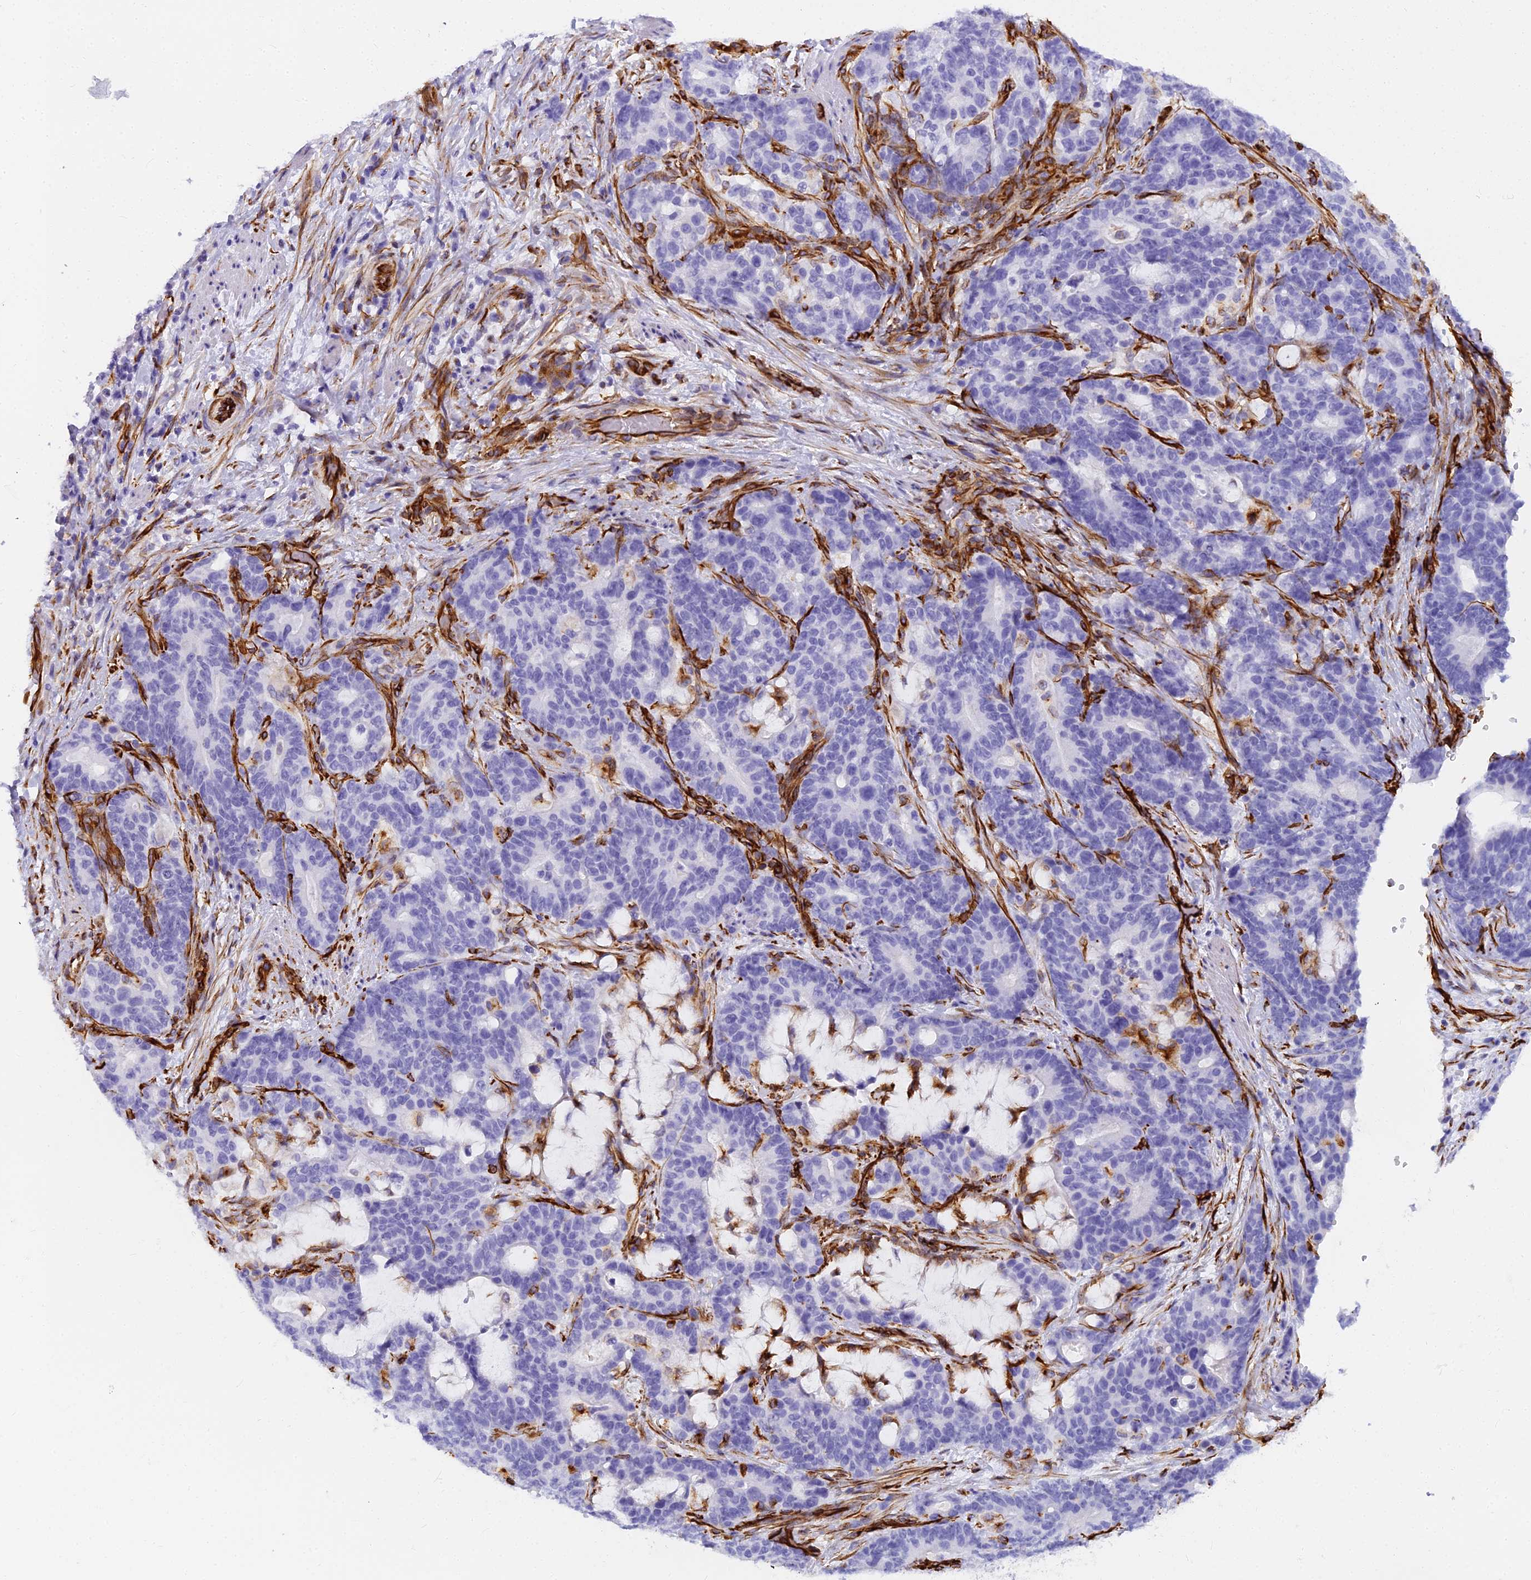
{"staining": {"intensity": "negative", "quantity": "none", "location": "none"}, "tissue": "stomach cancer", "cell_type": "Tumor cells", "image_type": "cancer", "snomed": [{"axis": "morphology", "description": "Normal tissue, NOS"}, {"axis": "morphology", "description": "Adenocarcinoma, NOS"}, {"axis": "topography", "description": "Stomach"}], "caption": "This image is of stomach cancer (adenocarcinoma) stained with IHC to label a protein in brown with the nuclei are counter-stained blue. There is no positivity in tumor cells.", "gene": "EVI2A", "patient": {"sex": "female", "age": 64}}